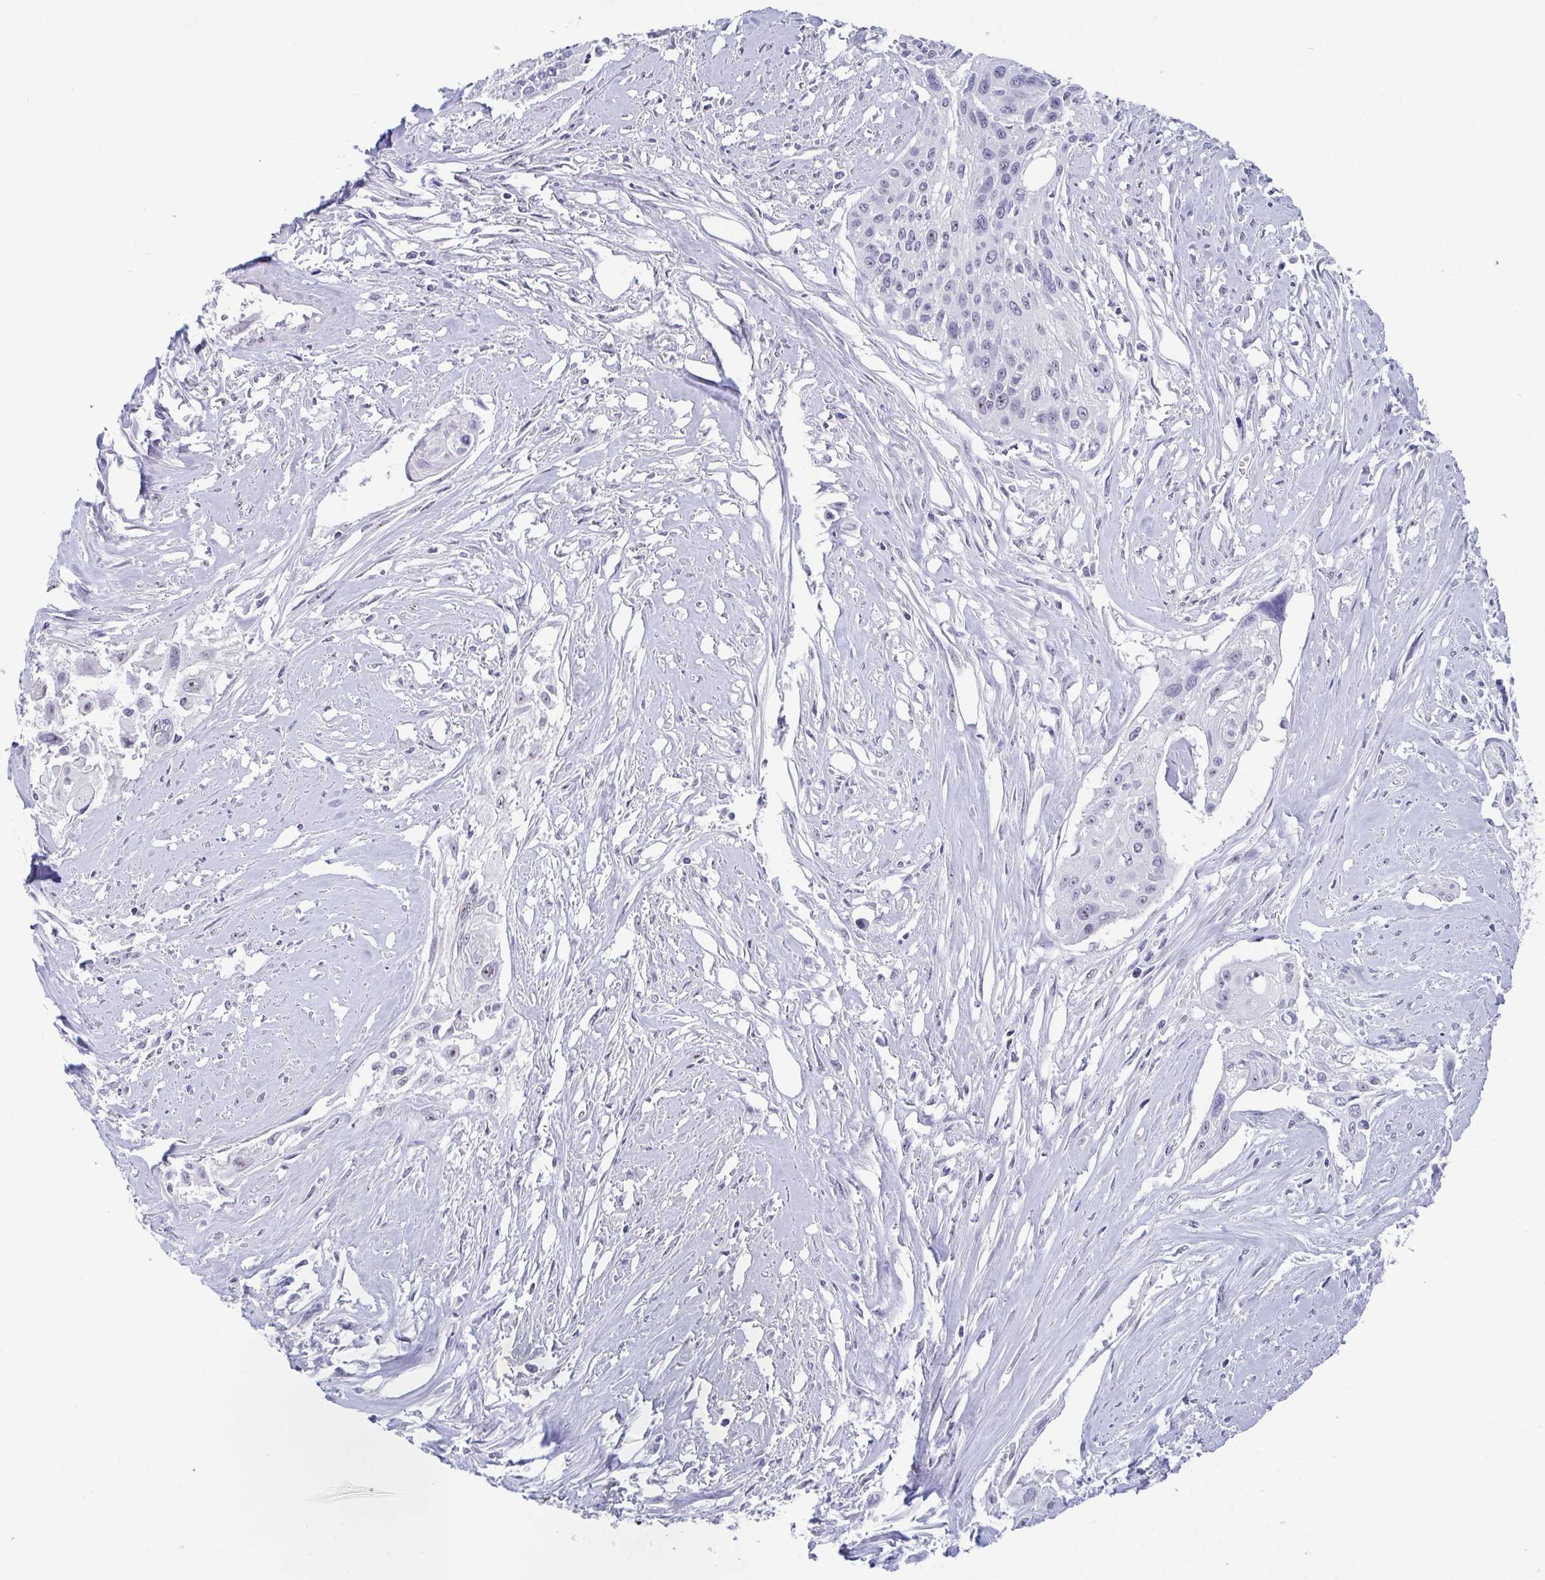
{"staining": {"intensity": "negative", "quantity": "none", "location": "none"}, "tissue": "cervical cancer", "cell_type": "Tumor cells", "image_type": "cancer", "snomed": [{"axis": "morphology", "description": "Squamous cell carcinoma, NOS"}, {"axis": "topography", "description": "Cervix"}], "caption": "The IHC micrograph has no significant staining in tumor cells of cervical squamous cell carcinoma tissue.", "gene": "BZW1", "patient": {"sex": "female", "age": 49}}